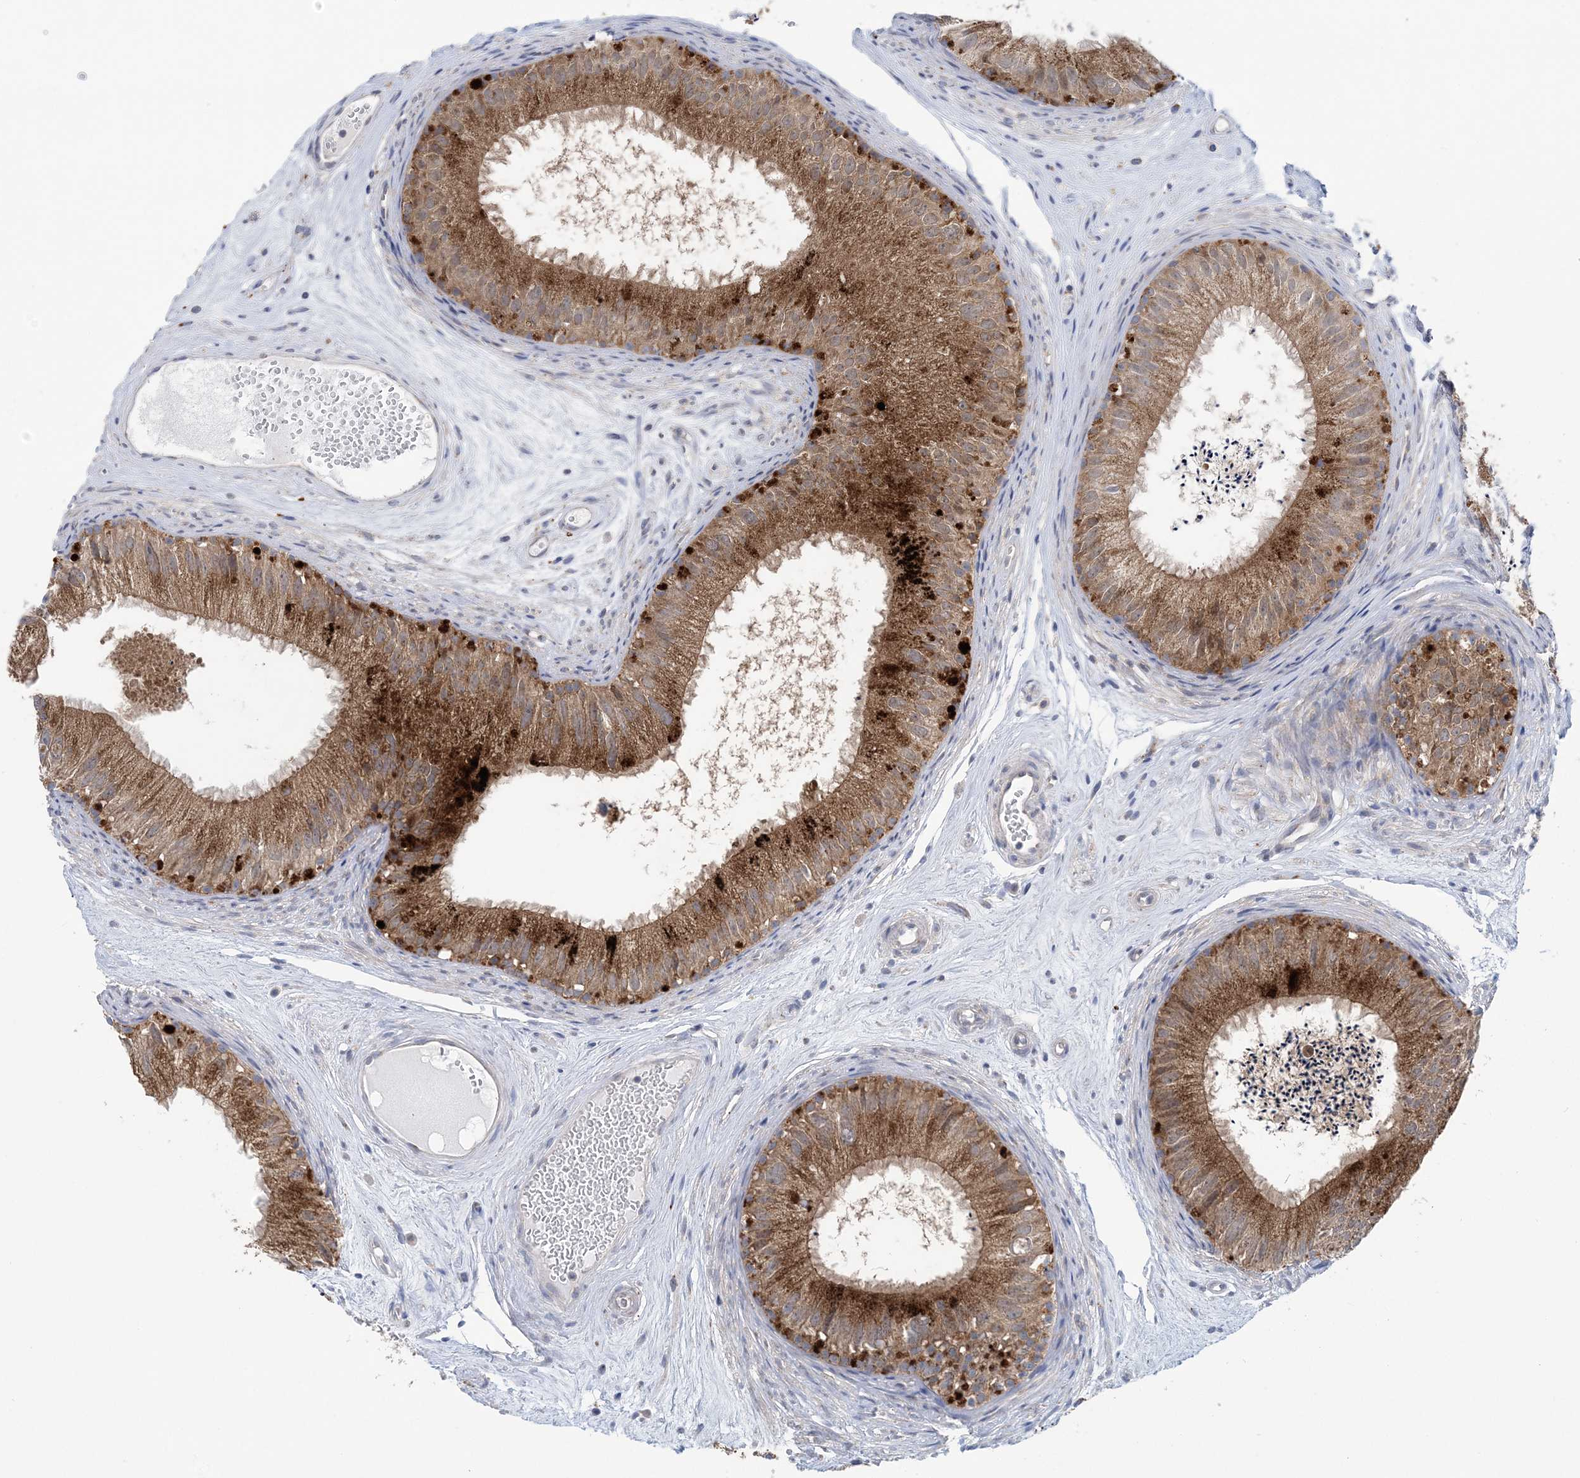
{"staining": {"intensity": "strong", "quantity": ">75%", "location": "cytoplasmic/membranous"}, "tissue": "epididymis", "cell_type": "Glandular cells", "image_type": "normal", "snomed": [{"axis": "morphology", "description": "Normal tissue, NOS"}, {"axis": "topography", "description": "Epididymis"}], "caption": "Protein staining of benign epididymis shows strong cytoplasmic/membranous staining in about >75% of glandular cells.", "gene": "COPE", "patient": {"sex": "male", "age": 77}}